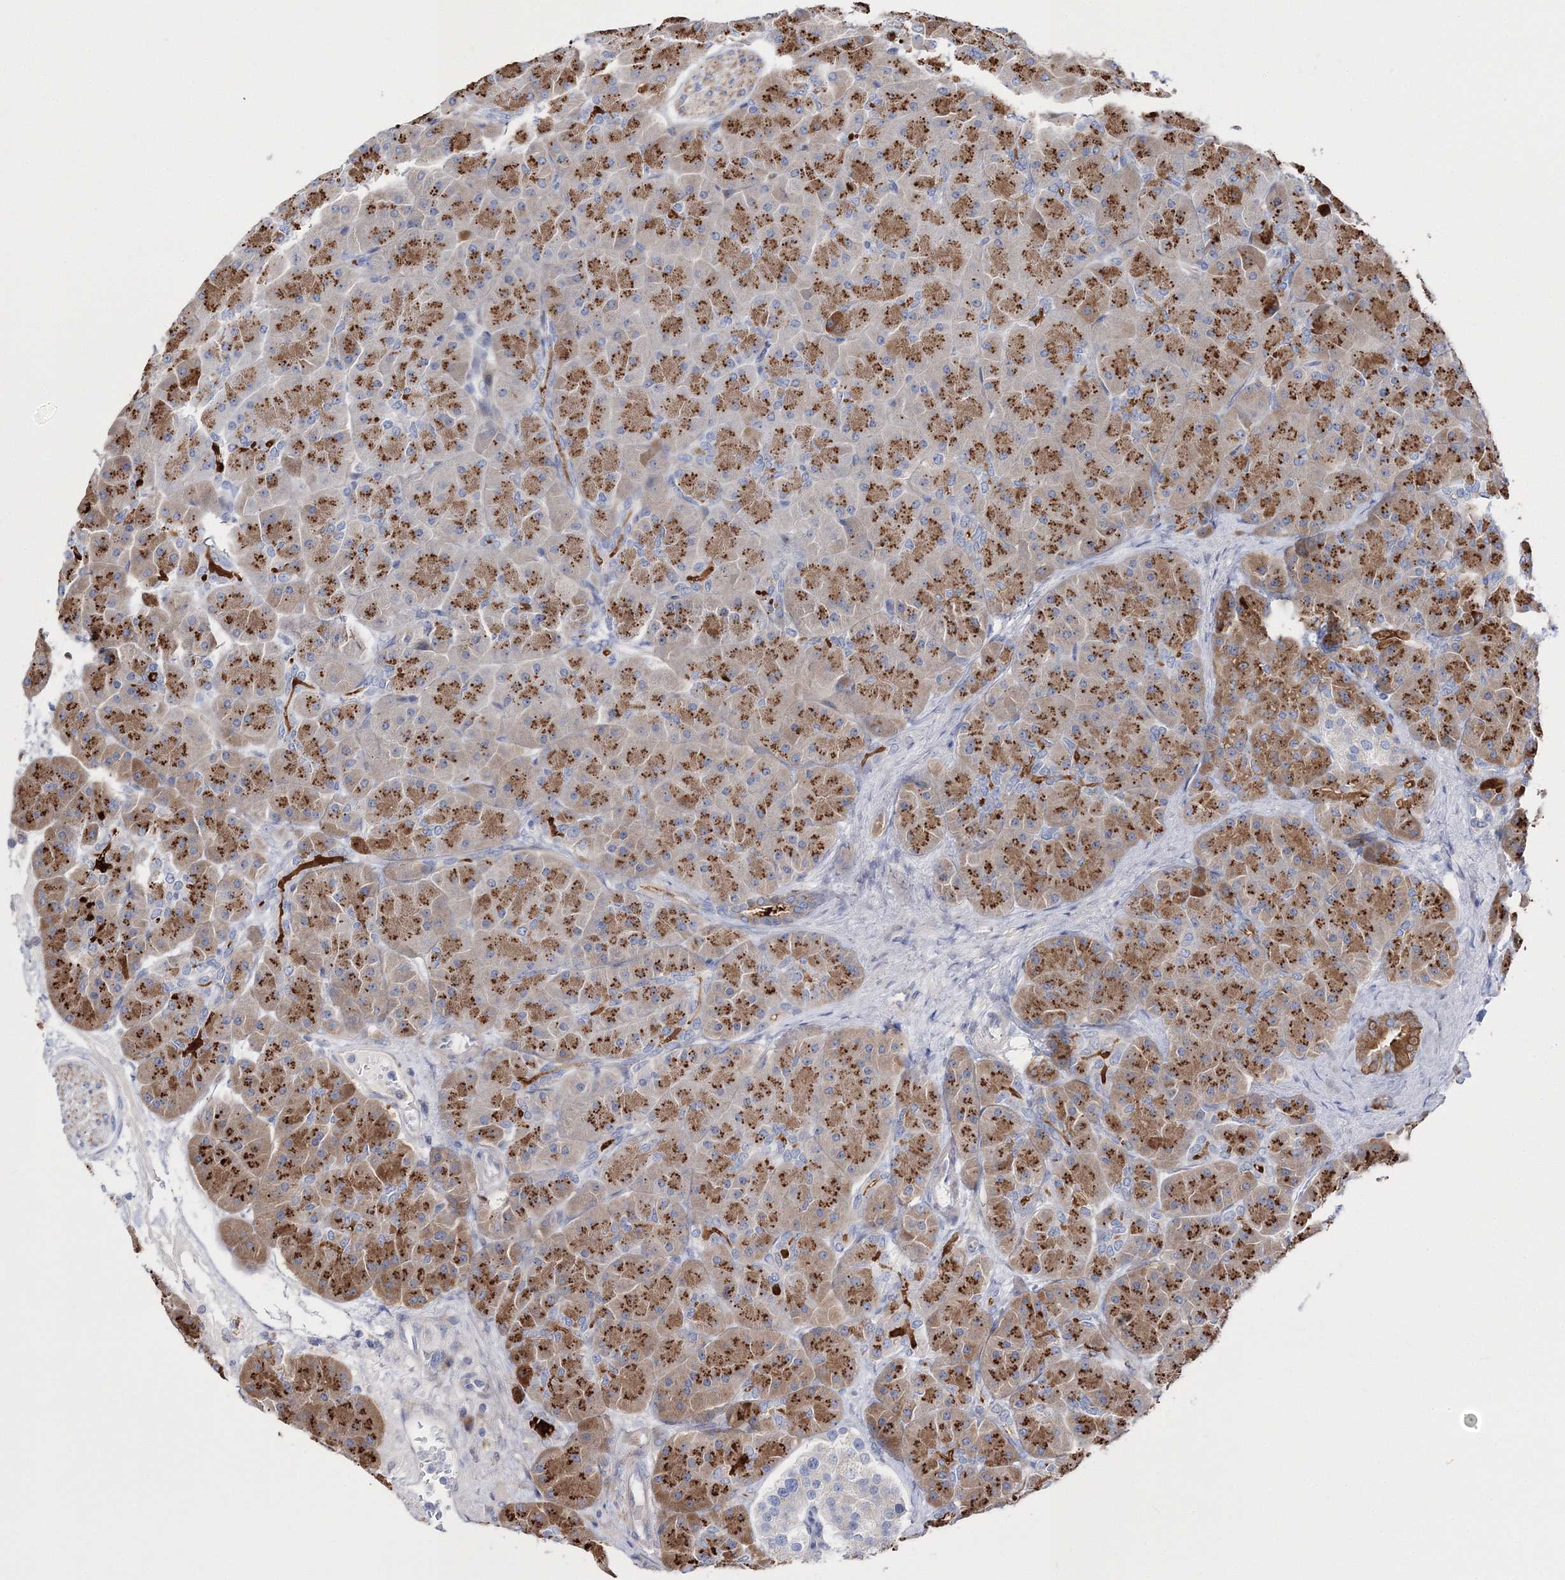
{"staining": {"intensity": "strong", "quantity": ">75%", "location": "cytoplasmic/membranous"}, "tissue": "pancreas", "cell_type": "Exocrine glandular cells", "image_type": "normal", "snomed": [{"axis": "morphology", "description": "Normal tissue, NOS"}, {"axis": "topography", "description": "Pancreas"}], "caption": "Immunohistochemistry (IHC) photomicrograph of unremarkable pancreas: human pancreas stained using immunohistochemistry (IHC) displays high levels of strong protein expression localized specifically in the cytoplasmic/membranous of exocrine glandular cells, appearing as a cytoplasmic/membranous brown color.", "gene": "ARHGAP32", "patient": {"sex": "male", "age": 66}}